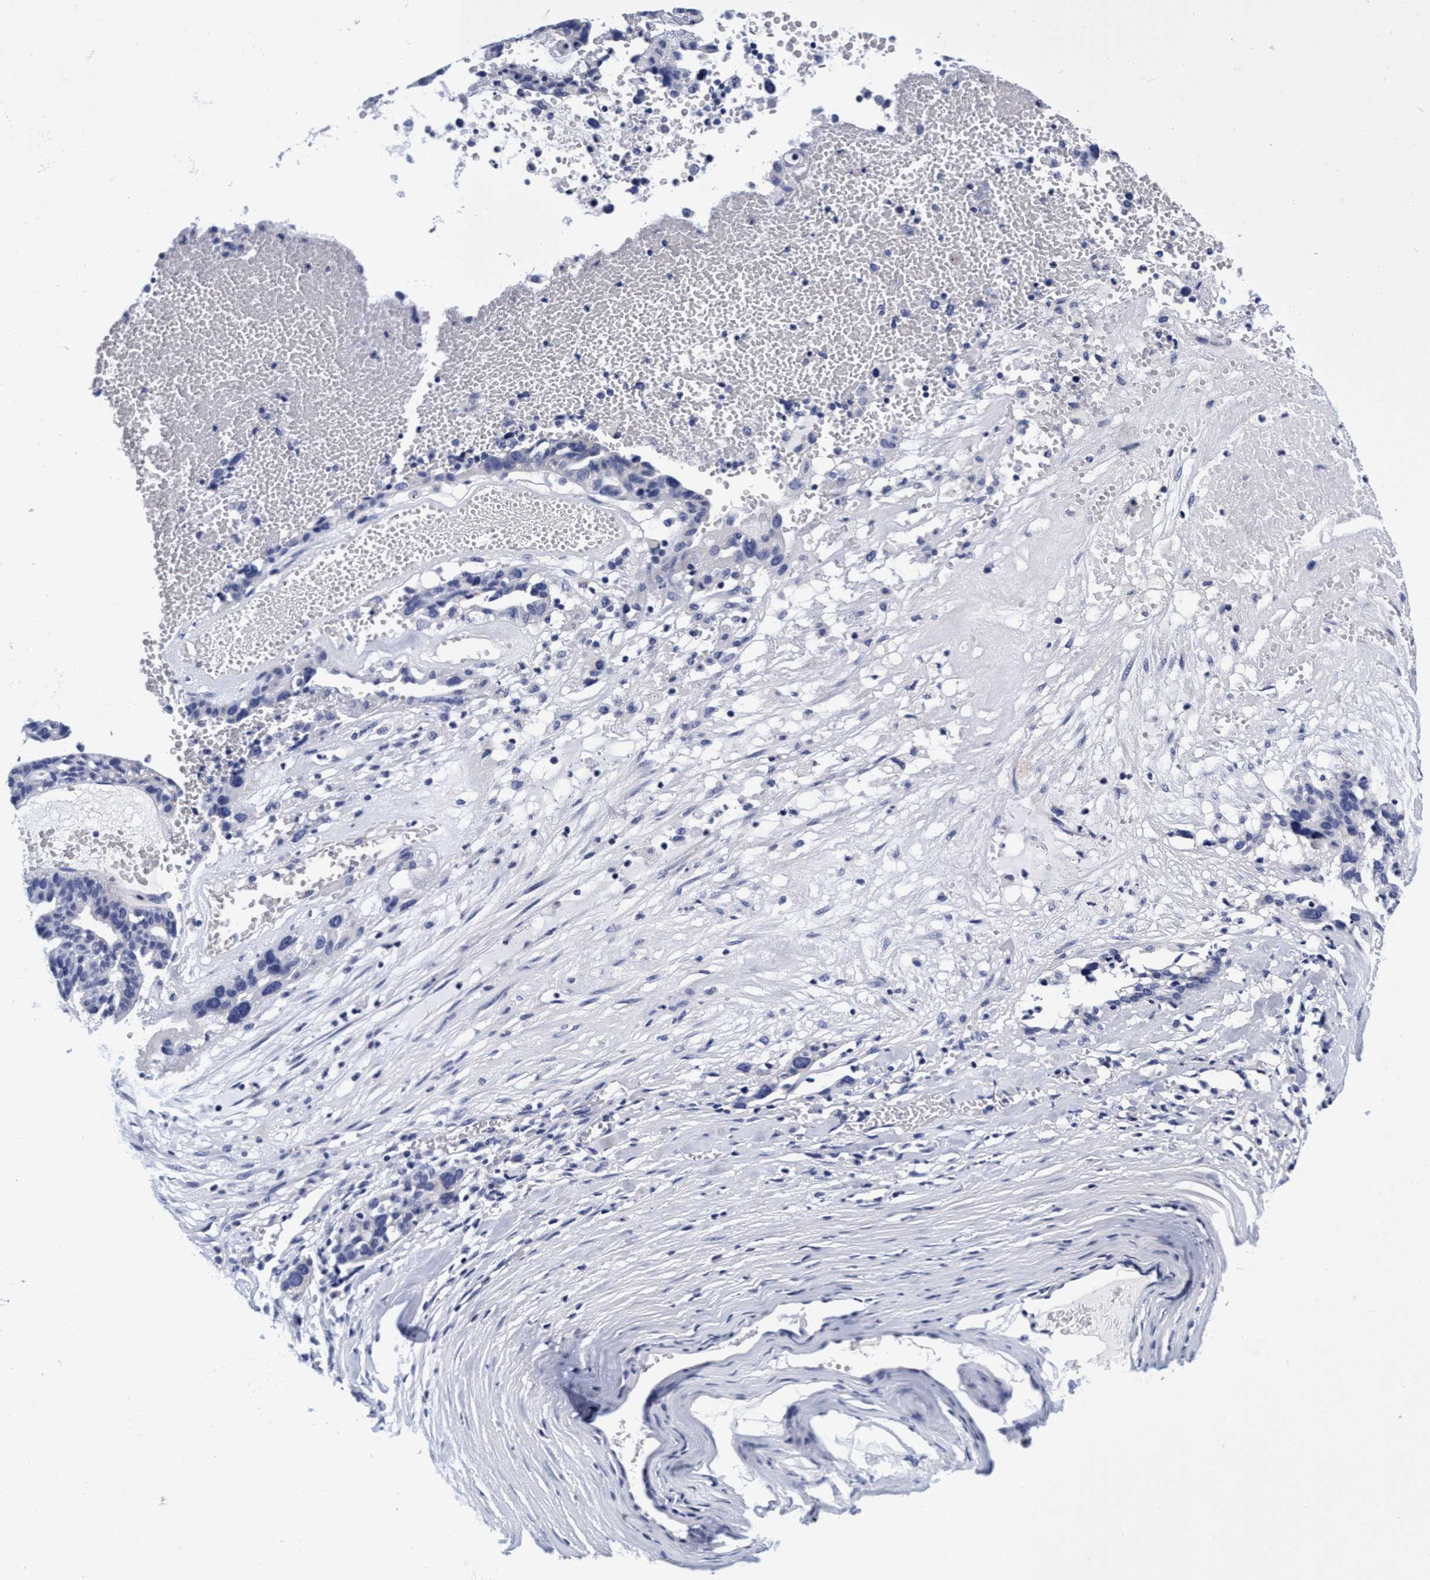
{"staining": {"intensity": "negative", "quantity": "none", "location": "none"}, "tissue": "ovarian cancer", "cell_type": "Tumor cells", "image_type": "cancer", "snomed": [{"axis": "morphology", "description": "Cystadenocarcinoma, serous, NOS"}, {"axis": "topography", "description": "Ovary"}], "caption": "High power microscopy photomicrograph of an immunohistochemistry histopathology image of serous cystadenocarcinoma (ovarian), revealing no significant staining in tumor cells. (IHC, brightfield microscopy, high magnification).", "gene": "PLPPR1", "patient": {"sex": "female", "age": 59}}